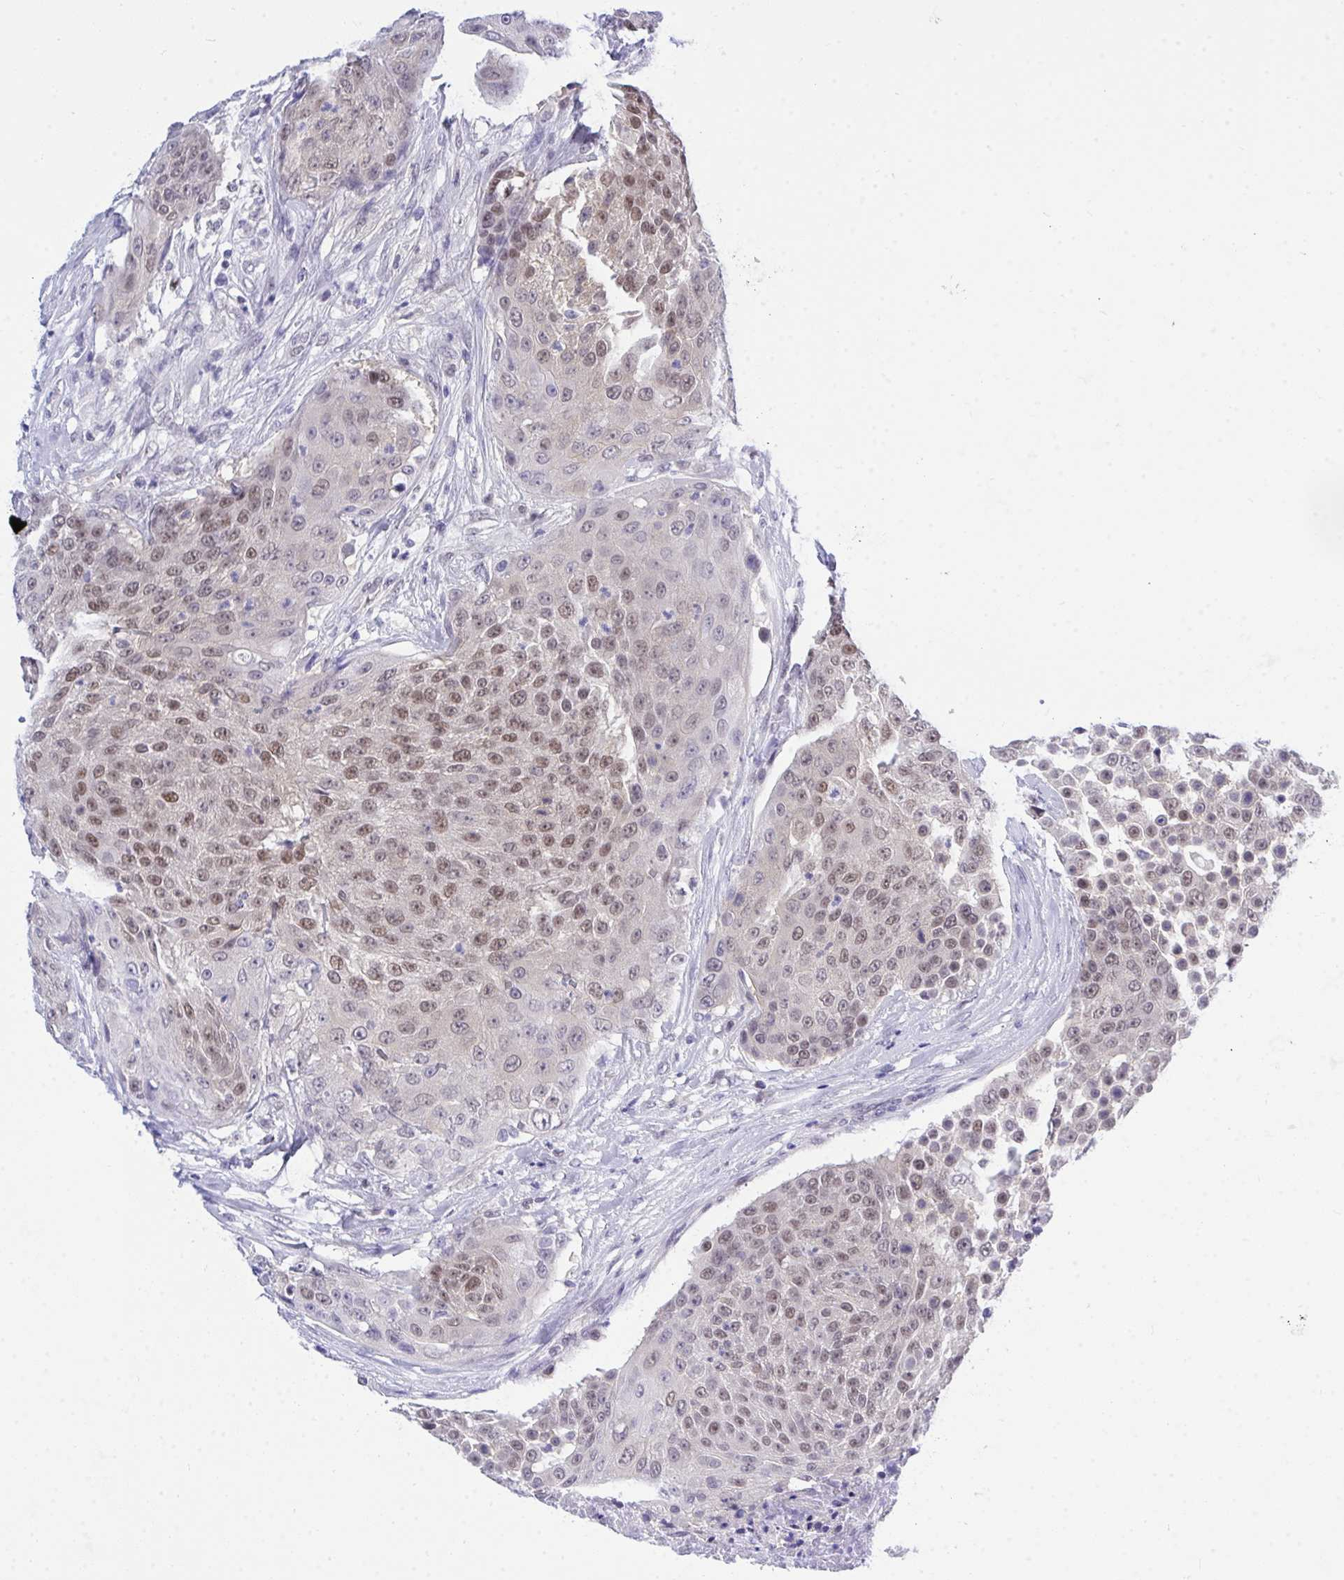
{"staining": {"intensity": "moderate", "quantity": "25%-75%", "location": "nuclear"}, "tissue": "urothelial cancer", "cell_type": "Tumor cells", "image_type": "cancer", "snomed": [{"axis": "morphology", "description": "Urothelial carcinoma, High grade"}, {"axis": "topography", "description": "Urinary bladder"}], "caption": "Human high-grade urothelial carcinoma stained with a protein marker demonstrates moderate staining in tumor cells.", "gene": "THOP1", "patient": {"sex": "female", "age": 63}}